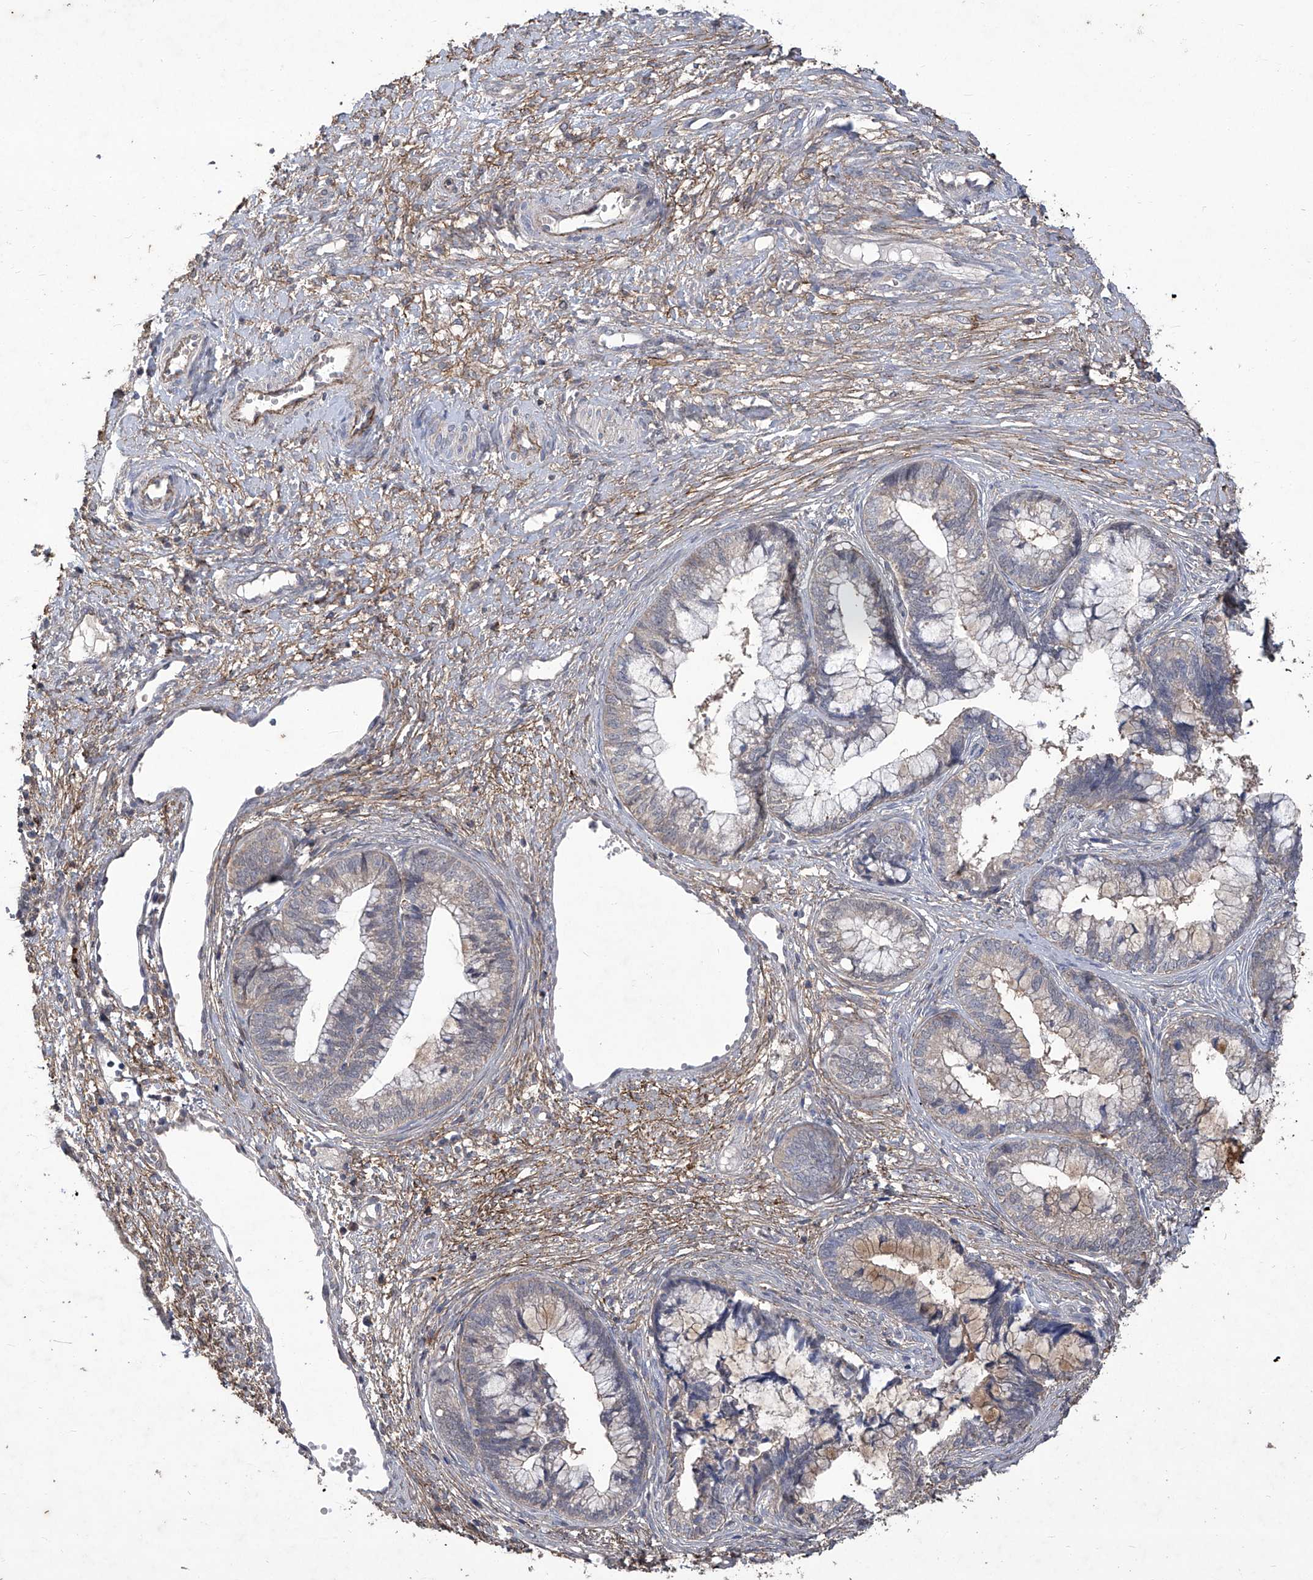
{"staining": {"intensity": "weak", "quantity": "<25%", "location": "cytoplasmic/membranous"}, "tissue": "cervical cancer", "cell_type": "Tumor cells", "image_type": "cancer", "snomed": [{"axis": "morphology", "description": "Adenocarcinoma, NOS"}, {"axis": "topography", "description": "Cervix"}], "caption": "IHC of adenocarcinoma (cervical) reveals no expression in tumor cells.", "gene": "TXNIP", "patient": {"sex": "female", "age": 44}}